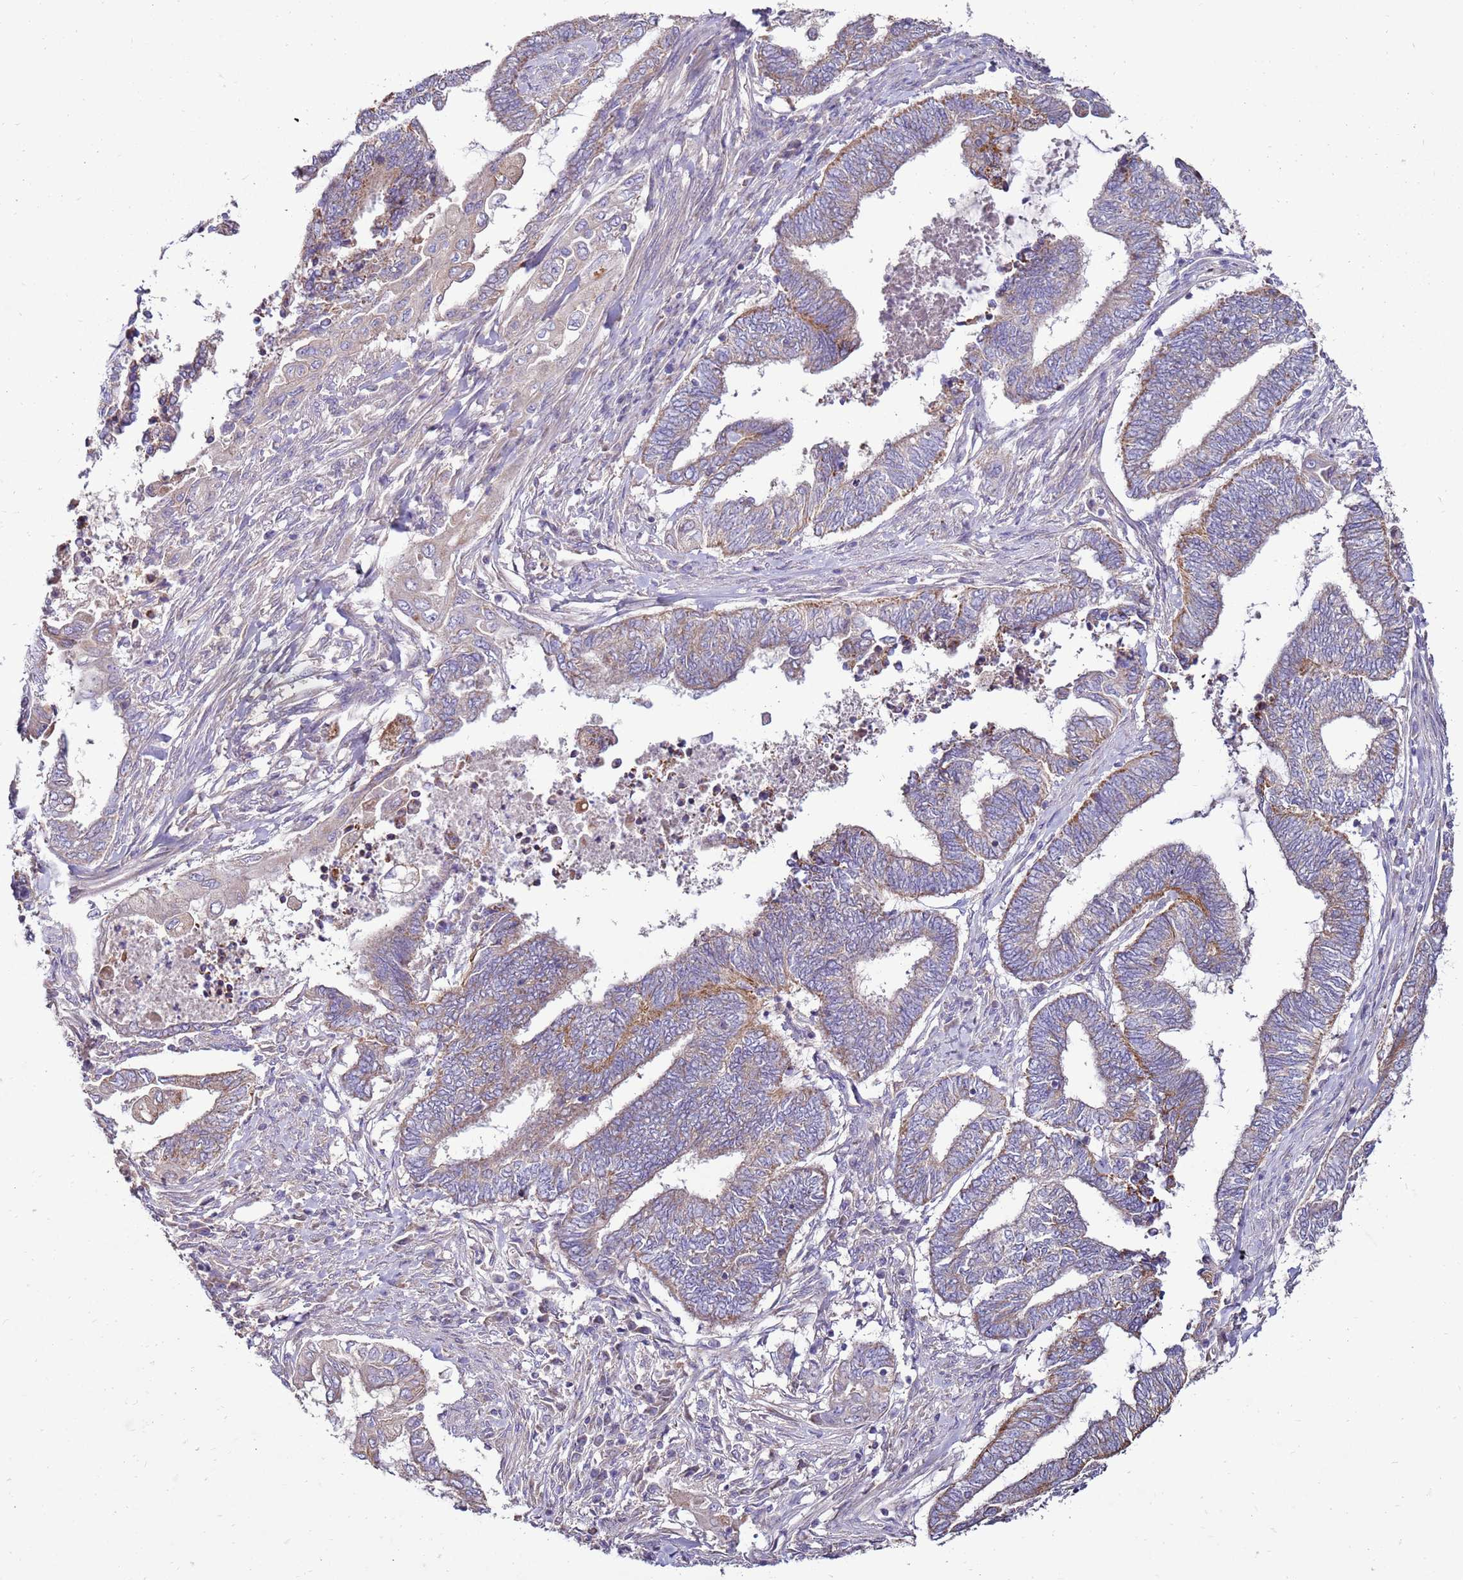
{"staining": {"intensity": "weak", "quantity": "<25%", "location": "cytoplasmic/membranous"}, "tissue": "endometrial cancer", "cell_type": "Tumor cells", "image_type": "cancer", "snomed": [{"axis": "morphology", "description": "Adenocarcinoma, NOS"}, {"axis": "topography", "description": "Uterus"}, {"axis": "topography", "description": "Endometrium"}], "caption": "This is an immunohistochemistry image of endometrial cancer. There is no expression in tumor cells.", "gene": "TRAPPC4", "patient": {"sex": "female", "age": 70}}